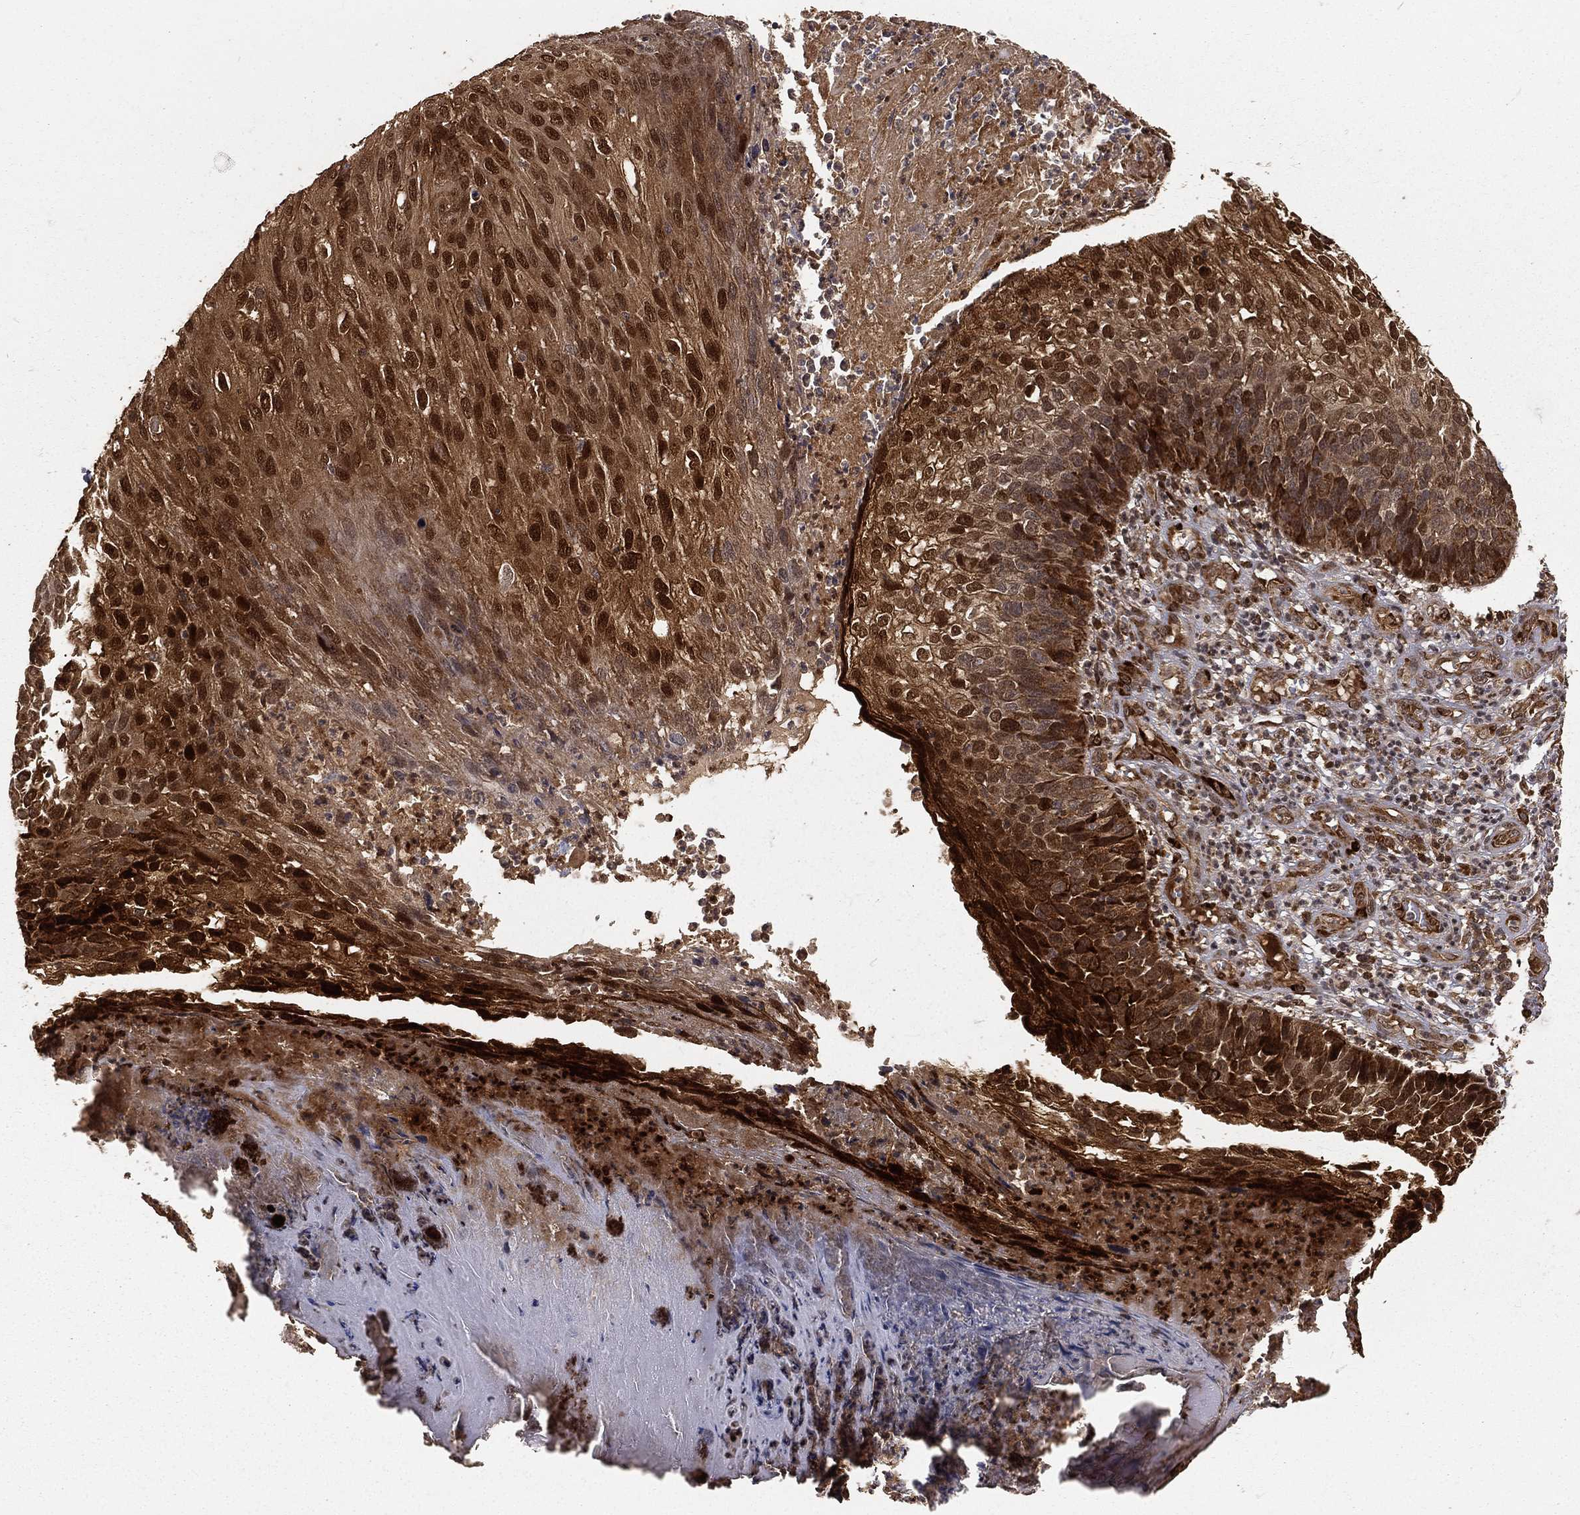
{"staining": {"intensity": "strong", "quantity": ">75%", "location": "cytoplasmic/membranous,nuclear"}, "tissue": "skin cancer", "cell_type": "Tumor cells", "image_type": "cancer", "snomed": [{"axis": "morphology", "description": "Squamous cell carcinoma, NOS"}, {"axis": "topography", "description": "Skin"}], "caption": "There is high levels of strong cytoplasmic/membranous and nuclear staining in tumor cells of skin cancer, as demonstrated by immunohistochemical staining (brown color).", "gene": "MAPK1", "patient": {"sex": "male", "age": 92}}